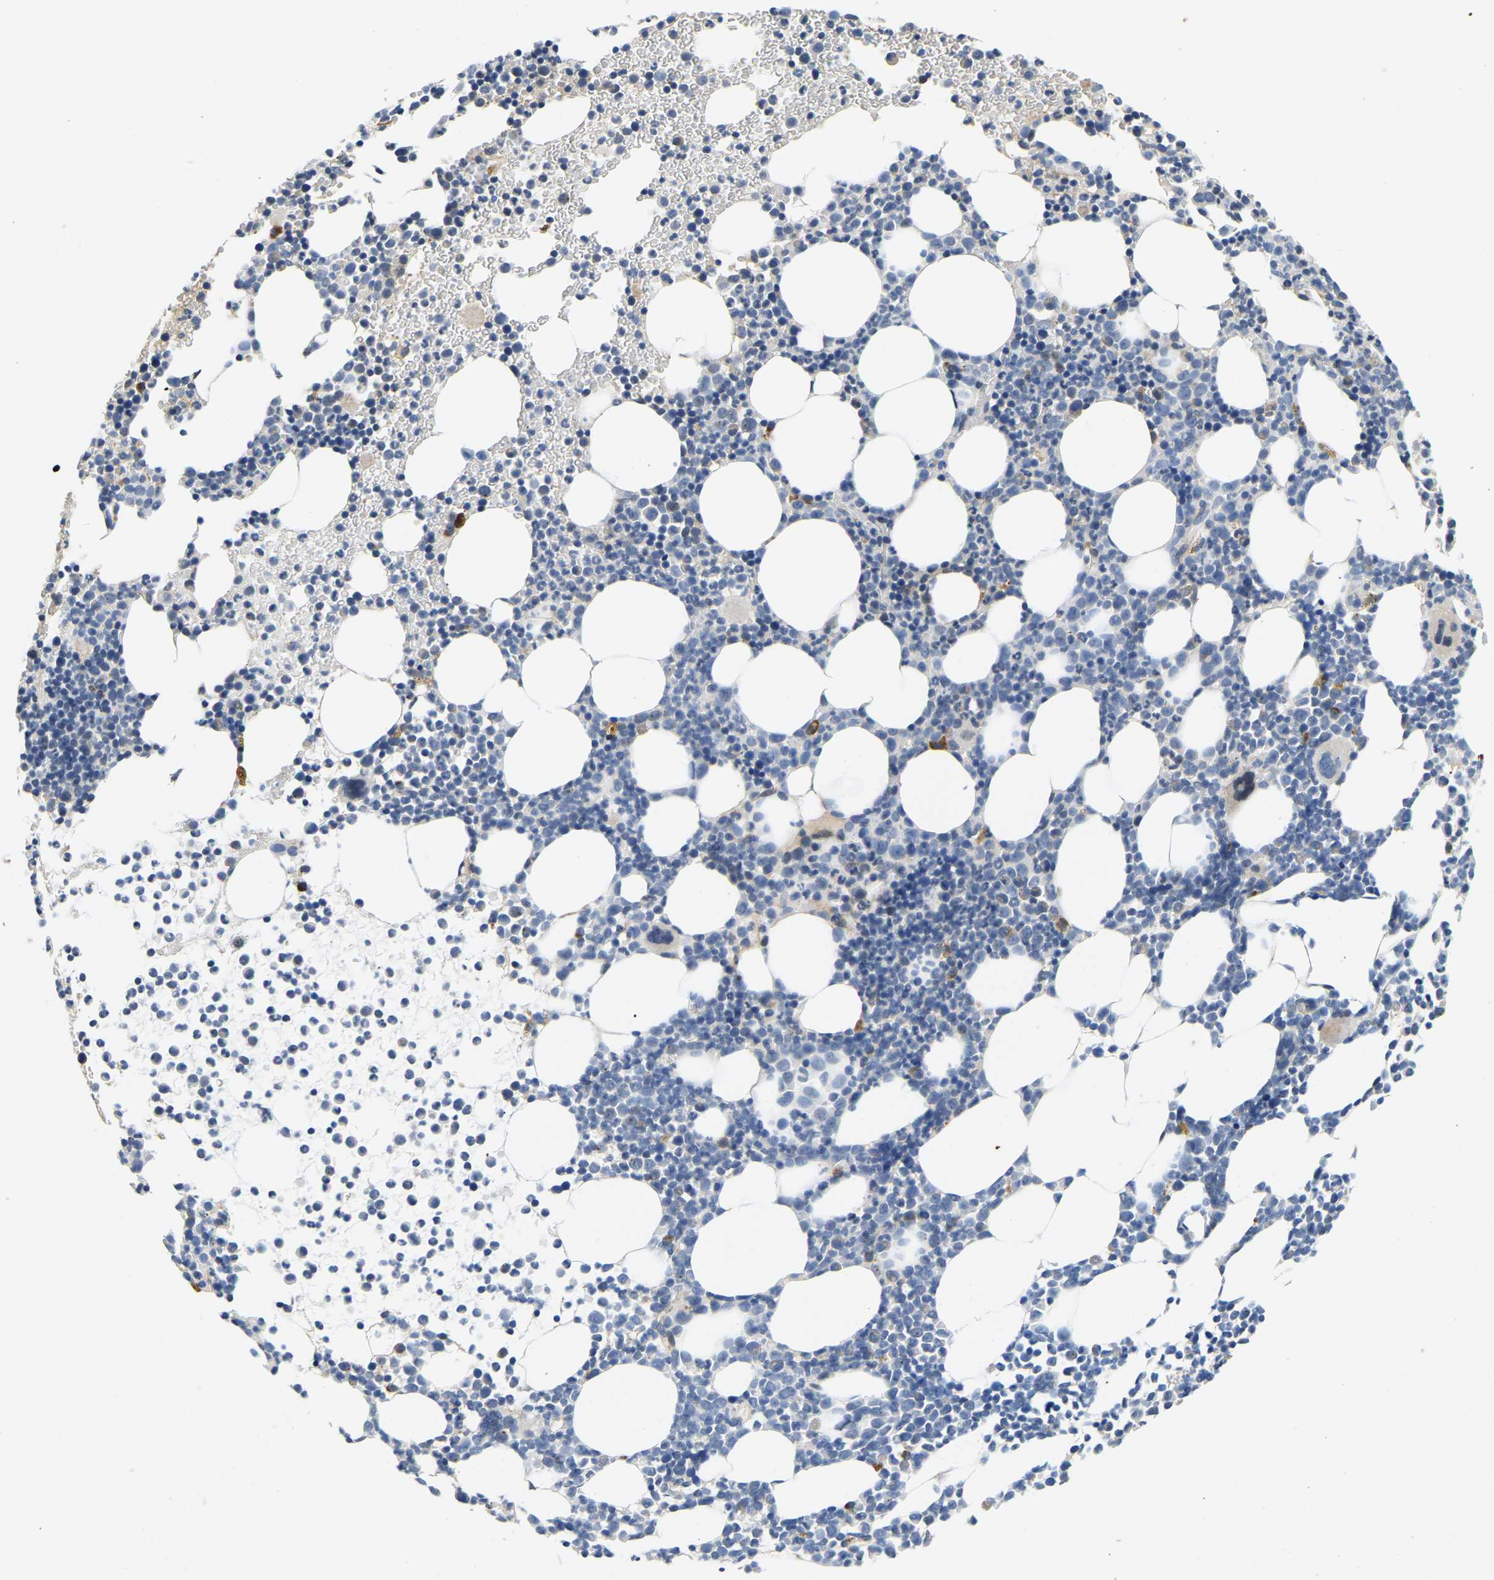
{"staining": {"intensity": "negative", "quantity": "none", "location": "none"}, "tissue": "bone marrow", "cell_type": "Hematopoietic cells", "image_type": "normal", "snomed": [{"axis": "morphology", "description": "Normal tissue, NOS"}, {"axis": "morphology", "description": "Inflammation, NOS"}, {"axis": "topography", "description": "Bone marrow"}], "caption": "Immunohistochemical staining of benign human bone marrow reveals no significant staining in hematopoietic cells. The staining was performed using DAB to visualize the protein expression in brown, while the nuclei were stained in blue with hematoxylin (Magnification: 20x).", "gene": "LIAS", "patient": {"sex": "female", "age": 67}}